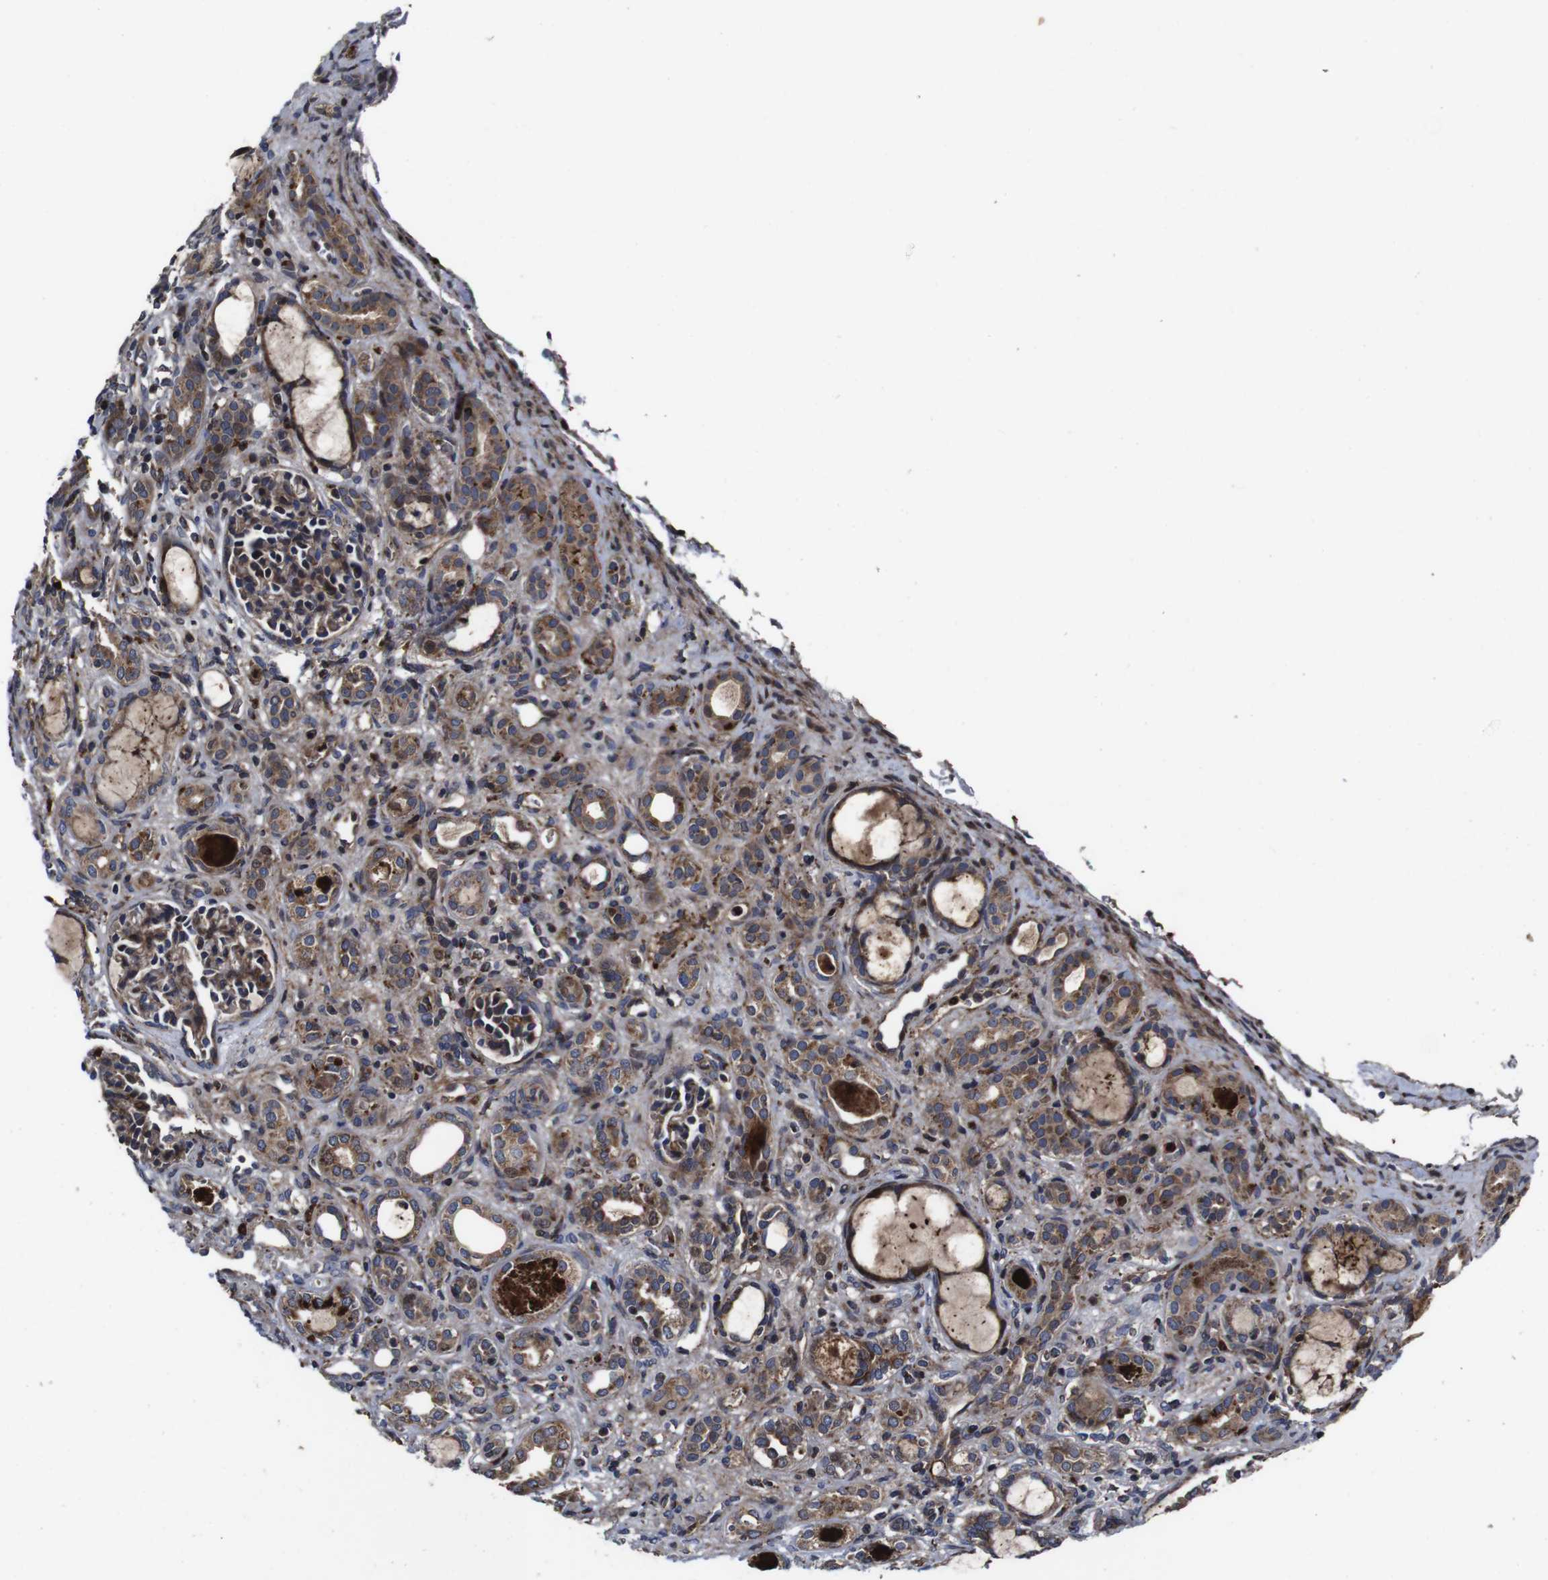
{"staining": {"intensity": "strong", "quantity": ">75%", "location": "cytoplasmic/membranous"}, "tissue": "kidney", "cell_type": "Cells in glomeruli", "image_type": "normal", "snomed": [{"axis": "morphology", "description": "Normal tissue, NOS"}, {"axis": "topography", "description": "Kidney"}], "caption": "Immunohistochemical staining of benign human kidney displays strong cytoplasmic/membranous protein positivity in approximately >75% of cells in glomeruli. The staining is performed using DAB (3,3'-diaminobenzidine) brown chromogen to label protein expression. The nuclei are counter-stained blue using hematoxylin.", "gene": "SMYD3", "patient": {"sex": "male", "age": 7}}